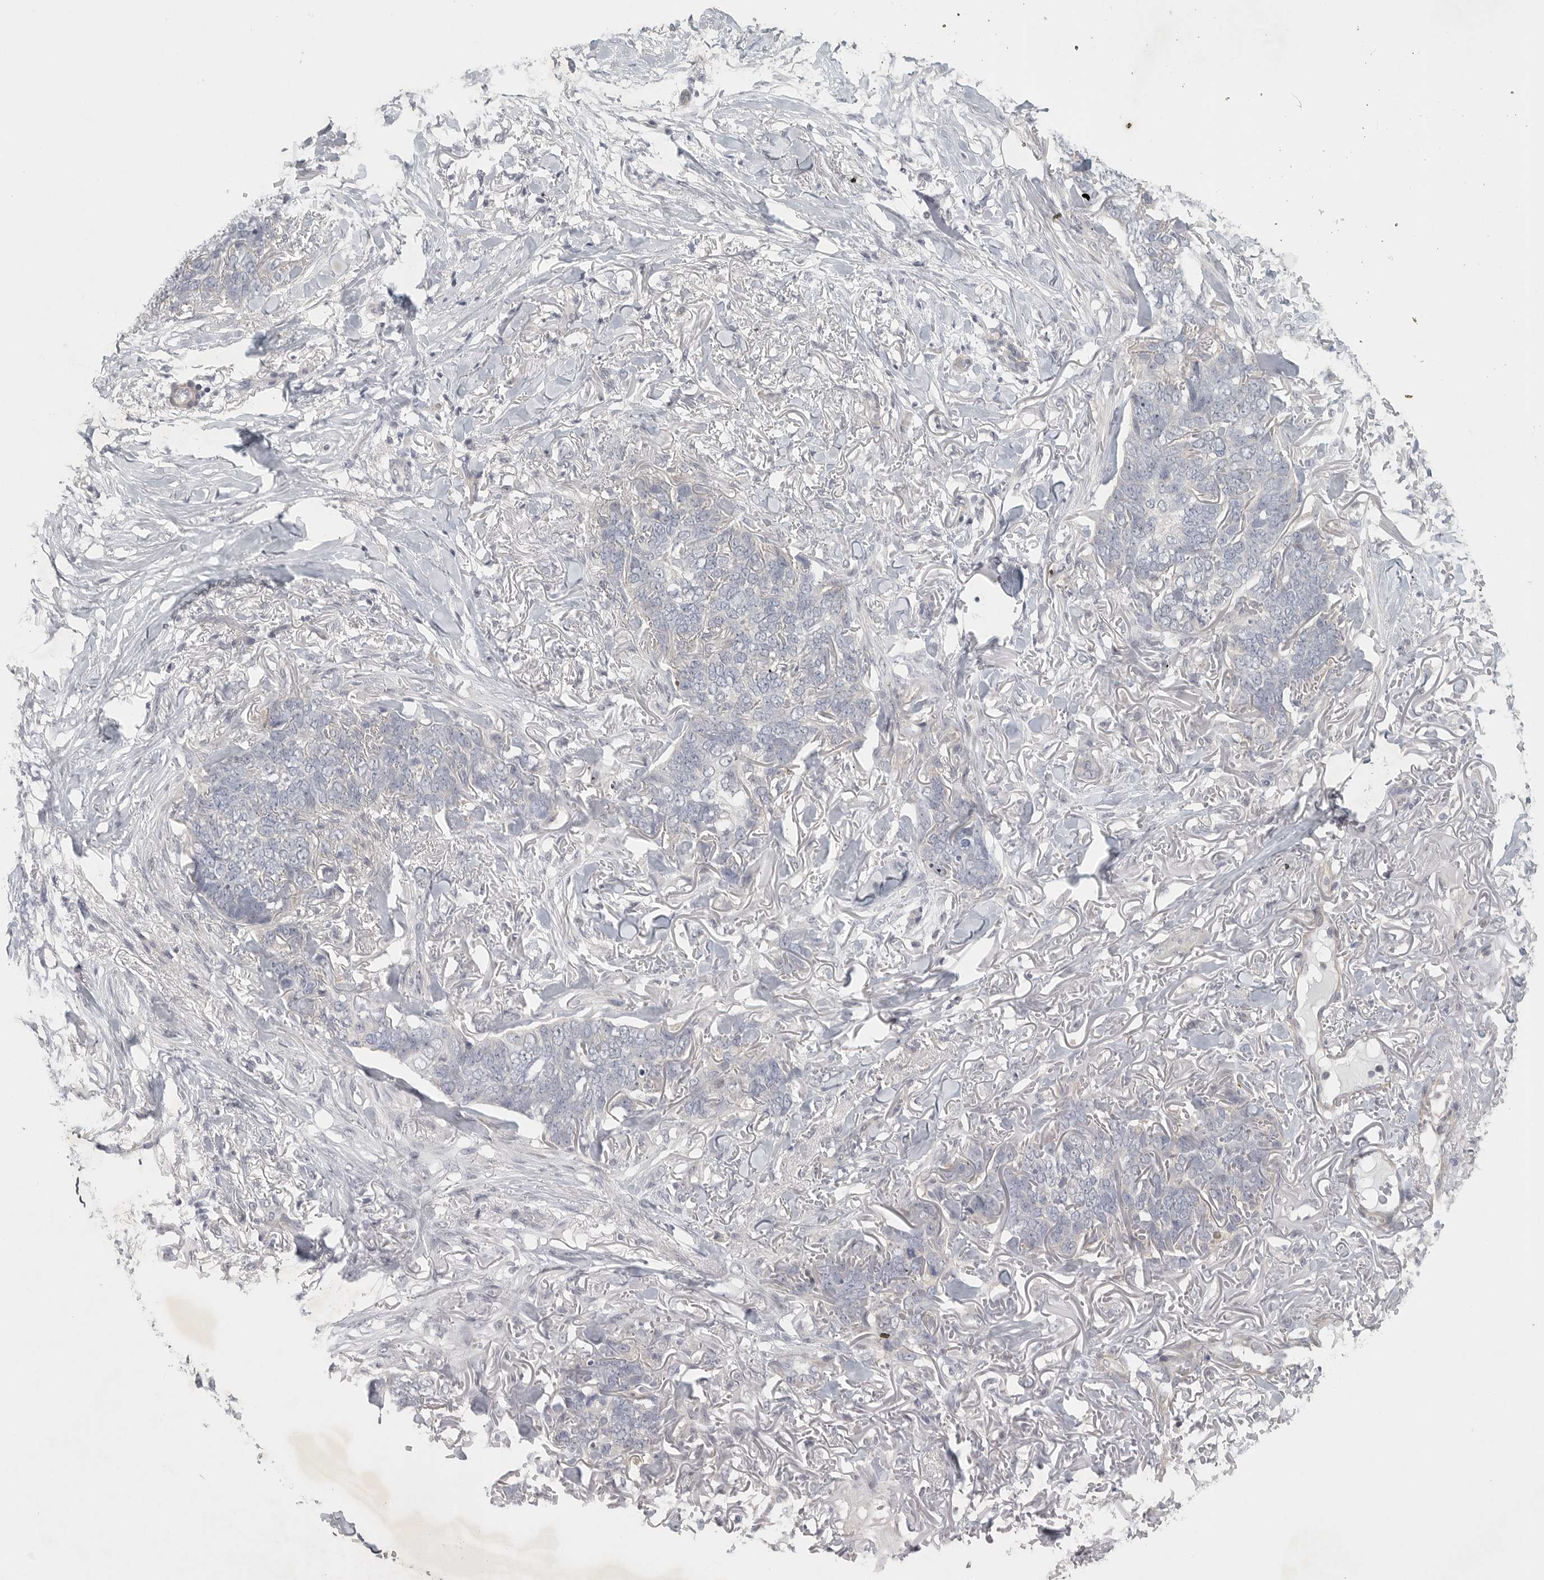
{"staining": {"intensity": "negative", "quantity": "none", "location": "none"}, "tissue": "skin cancer", "cell_type": "Tumor cells", "image_type": "cancer", "snomed": [{"axis": "morphology", "description": "Normal tissue, NOS"}, {"axis": "morphology", "description": "Basal cell carcinoma"}, {"axis": "topography", "description": "Skin"}], "caption": "The image reveals no staining of tumor cells in skin cancer (basal cell carcinoma).", "gene": "TNR", "patient": {"sex": "male", "age": 77}}